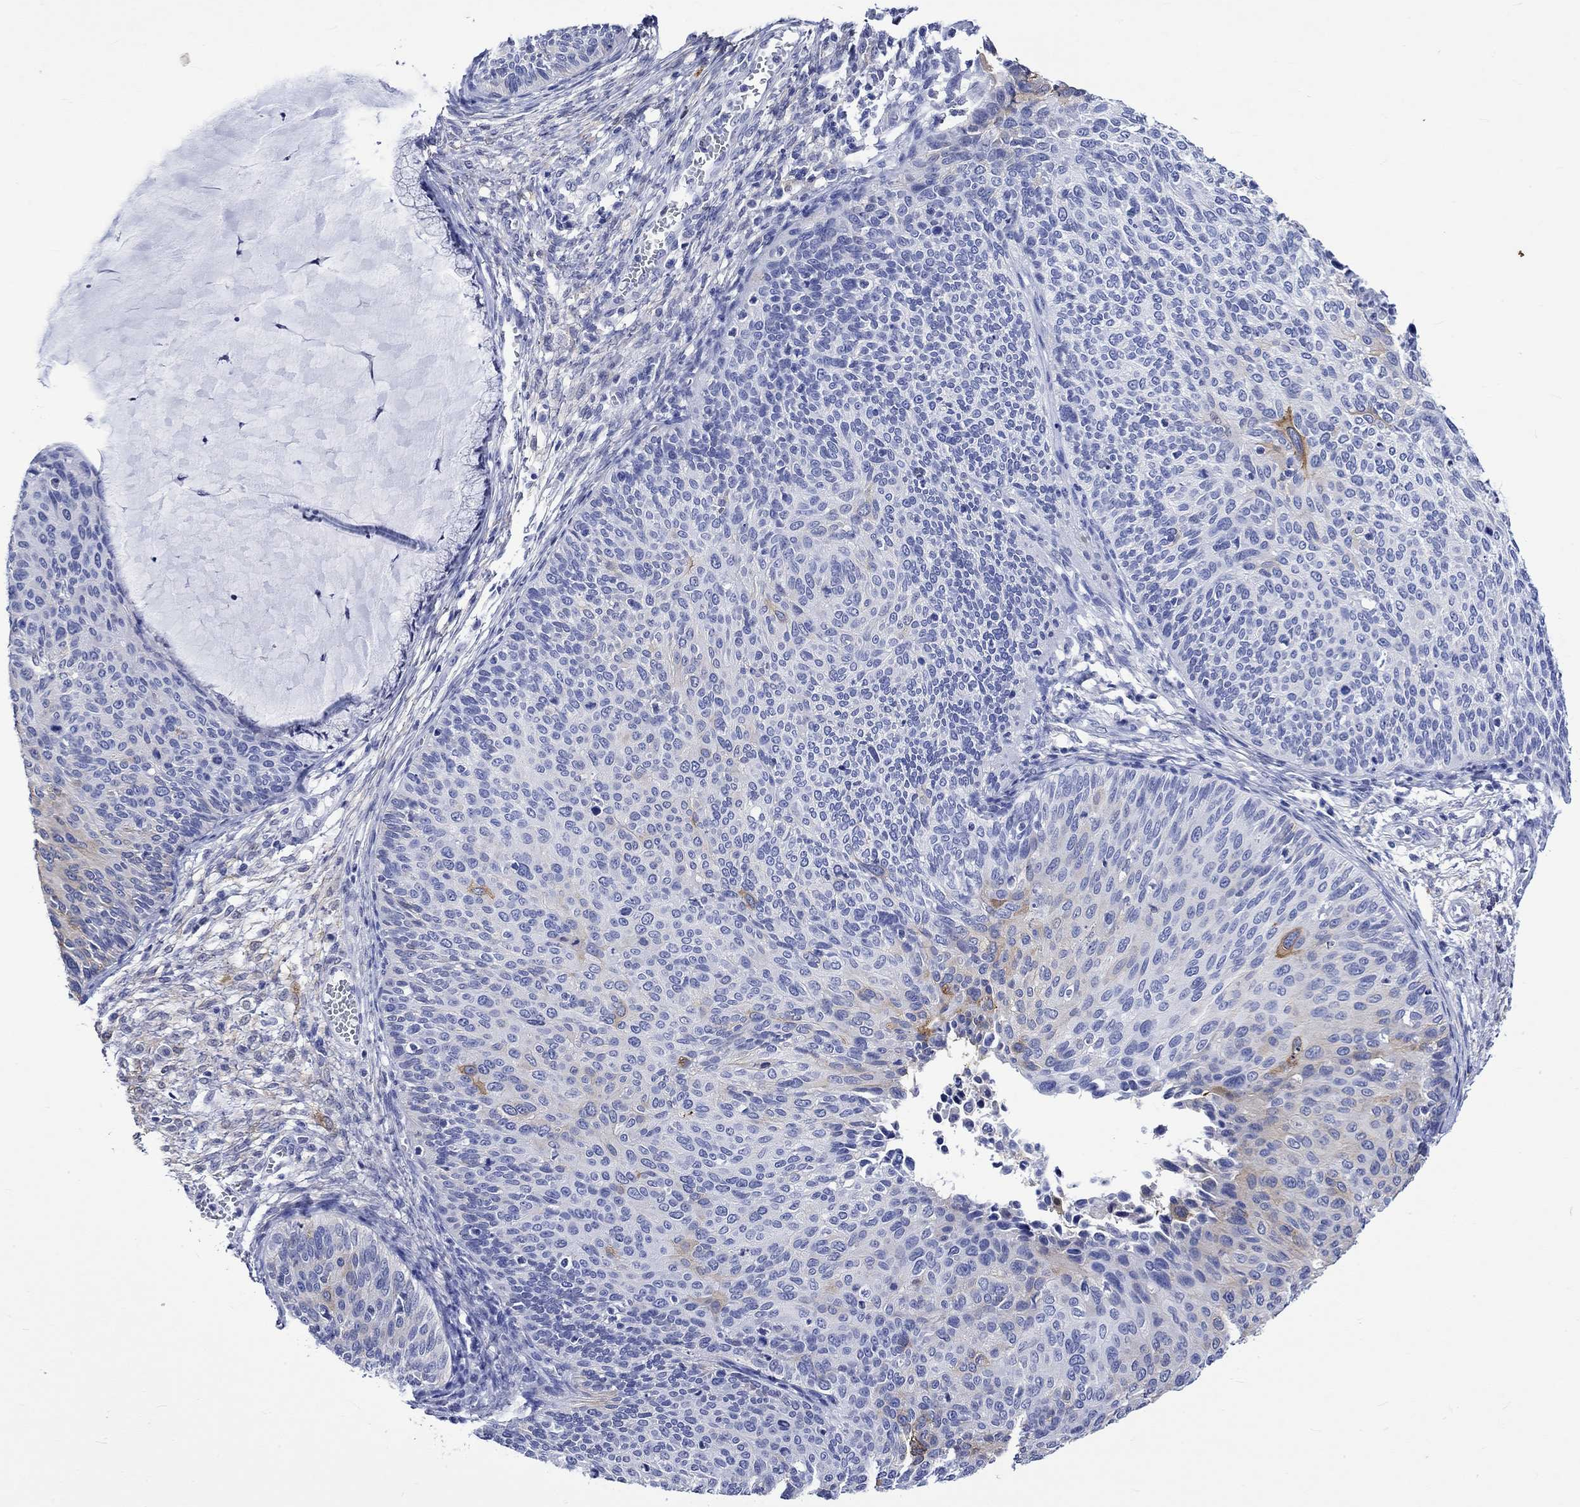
{"staining": {"intensity": "moderate", "quantity": "<25%", "location": "cytoplasmic/membranous"}, "tissue": "cervical cancer", "cell_type": "Tumor cells", "image_type": "cancer", "snomed": [{"axis": "morphology", "description": "Squamous cell carcinoma, NOS"}, {"axis": "topography", "description": "Cervix"}], "caption": "Tumor cells display moderate cytoplasmic/membranous expression in approximately <25% of cells in cervical cancer (squamous cell carcinoma). The protein of interest is shown in brown color, while the nuclei are stained blue.", "gene": "CRYAB", "patient": {"sex": "female", "age": 36}}